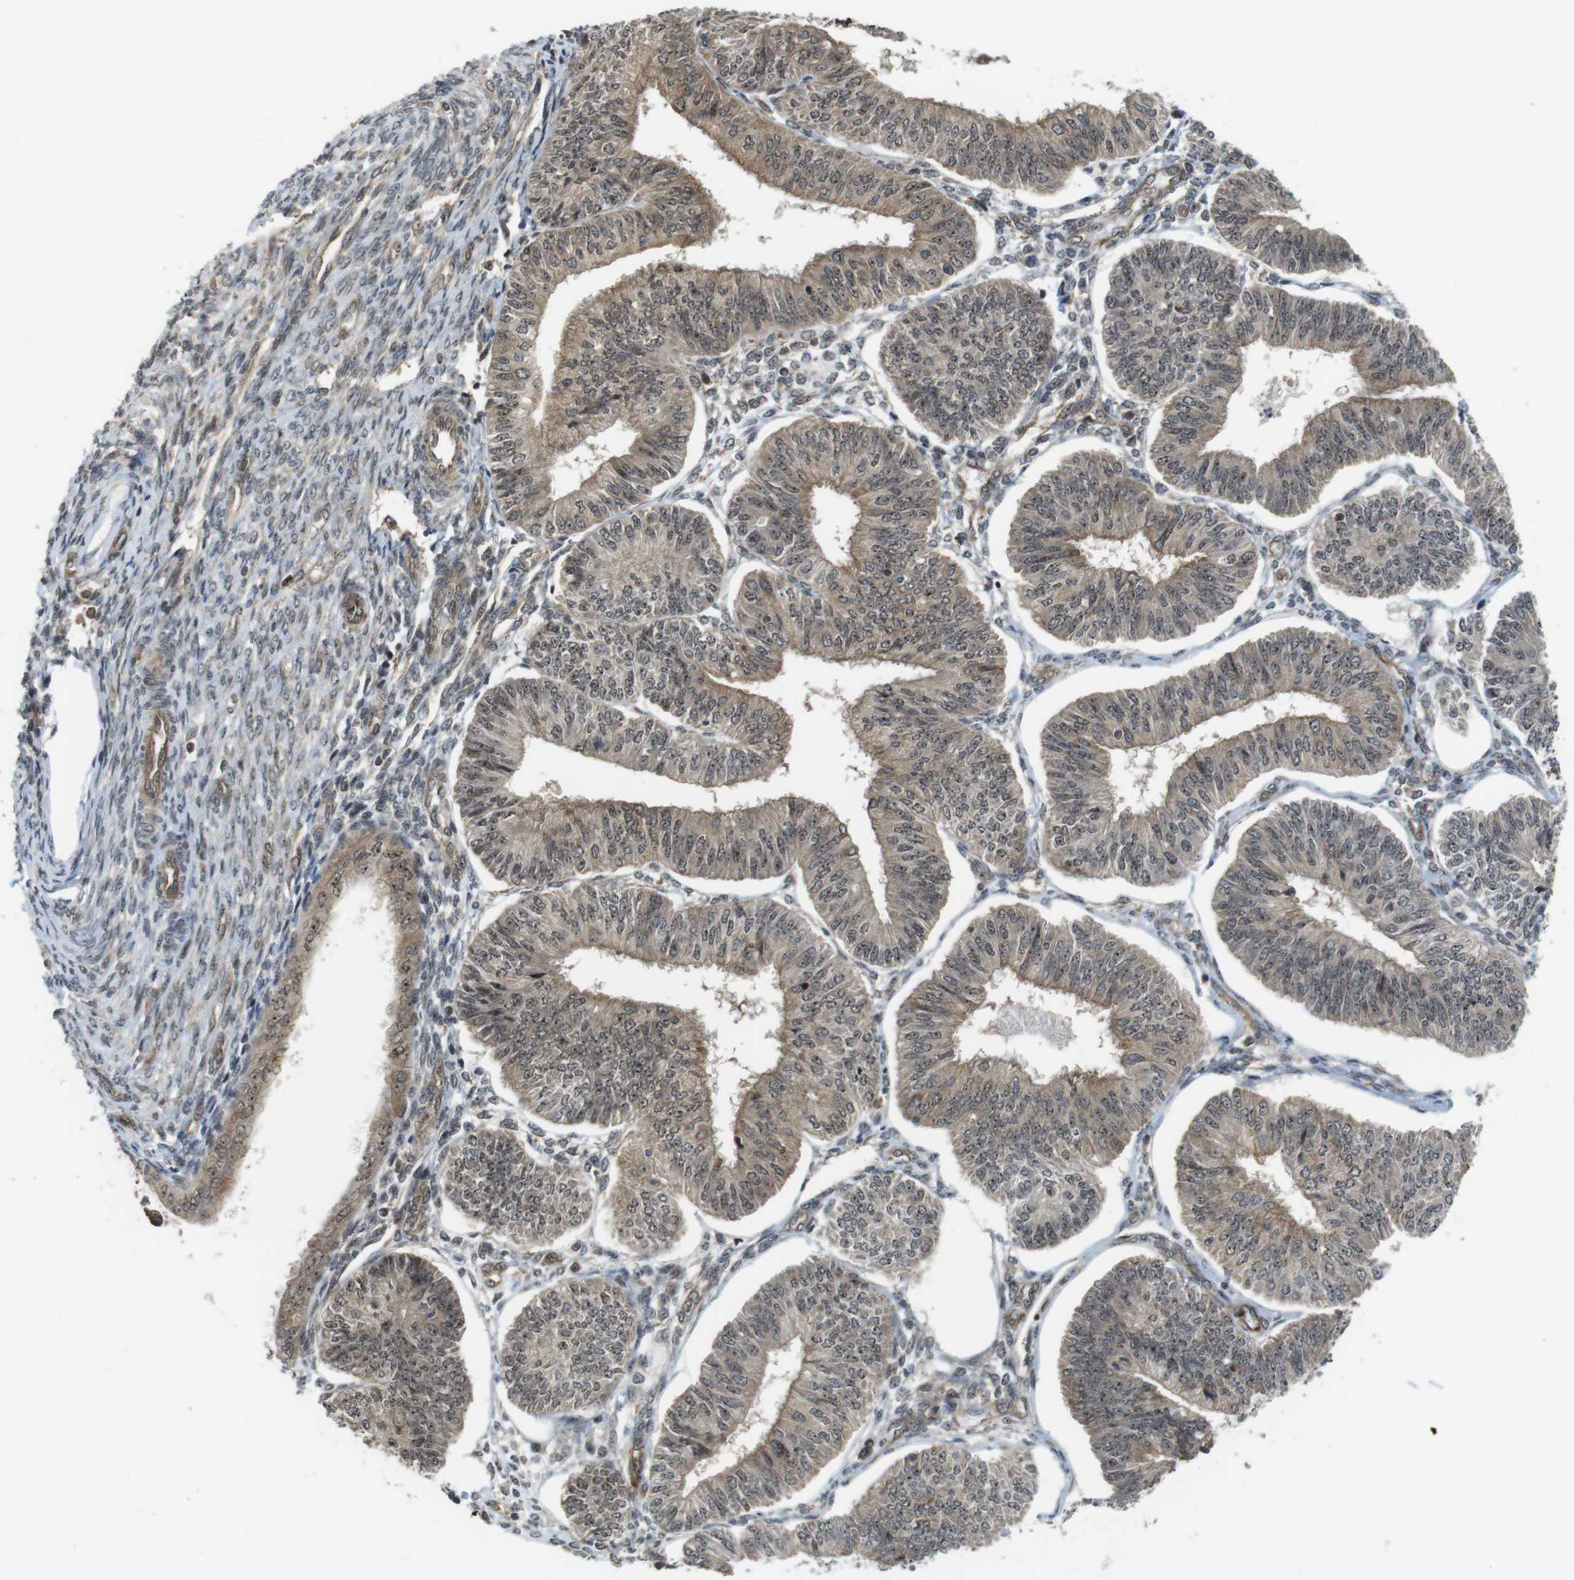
{"staining": {"intensity": "weak", "quantity": ">75%", "location": "cytoplasmic/membranous,nuclear"}, "tissue": "endometrial cancer", "cell_type": "Tumor cells", "image_type": "cancer", "snomed": [{"axis": "morphology", "description": "Adenocarcinoma, NOS"}, {"axis": "topography", "description": "Endometrium"}], "caption": "Immunohistochemical staining of endometrial cancer (adenocarcinoma) displays low levels of weak cytoplasmic/membranous and nuclear protein expression in approximately >75% of tumor cells. The staining was performed using DAB (3,3'-diaminobenzidine) to visualize the protein expression in brown, while the nuclei were stained in blue with hematoxylin (Magnification: 20x).", "gene": "CC2D1A", "patient": {"sex": "female", "age": 58}}